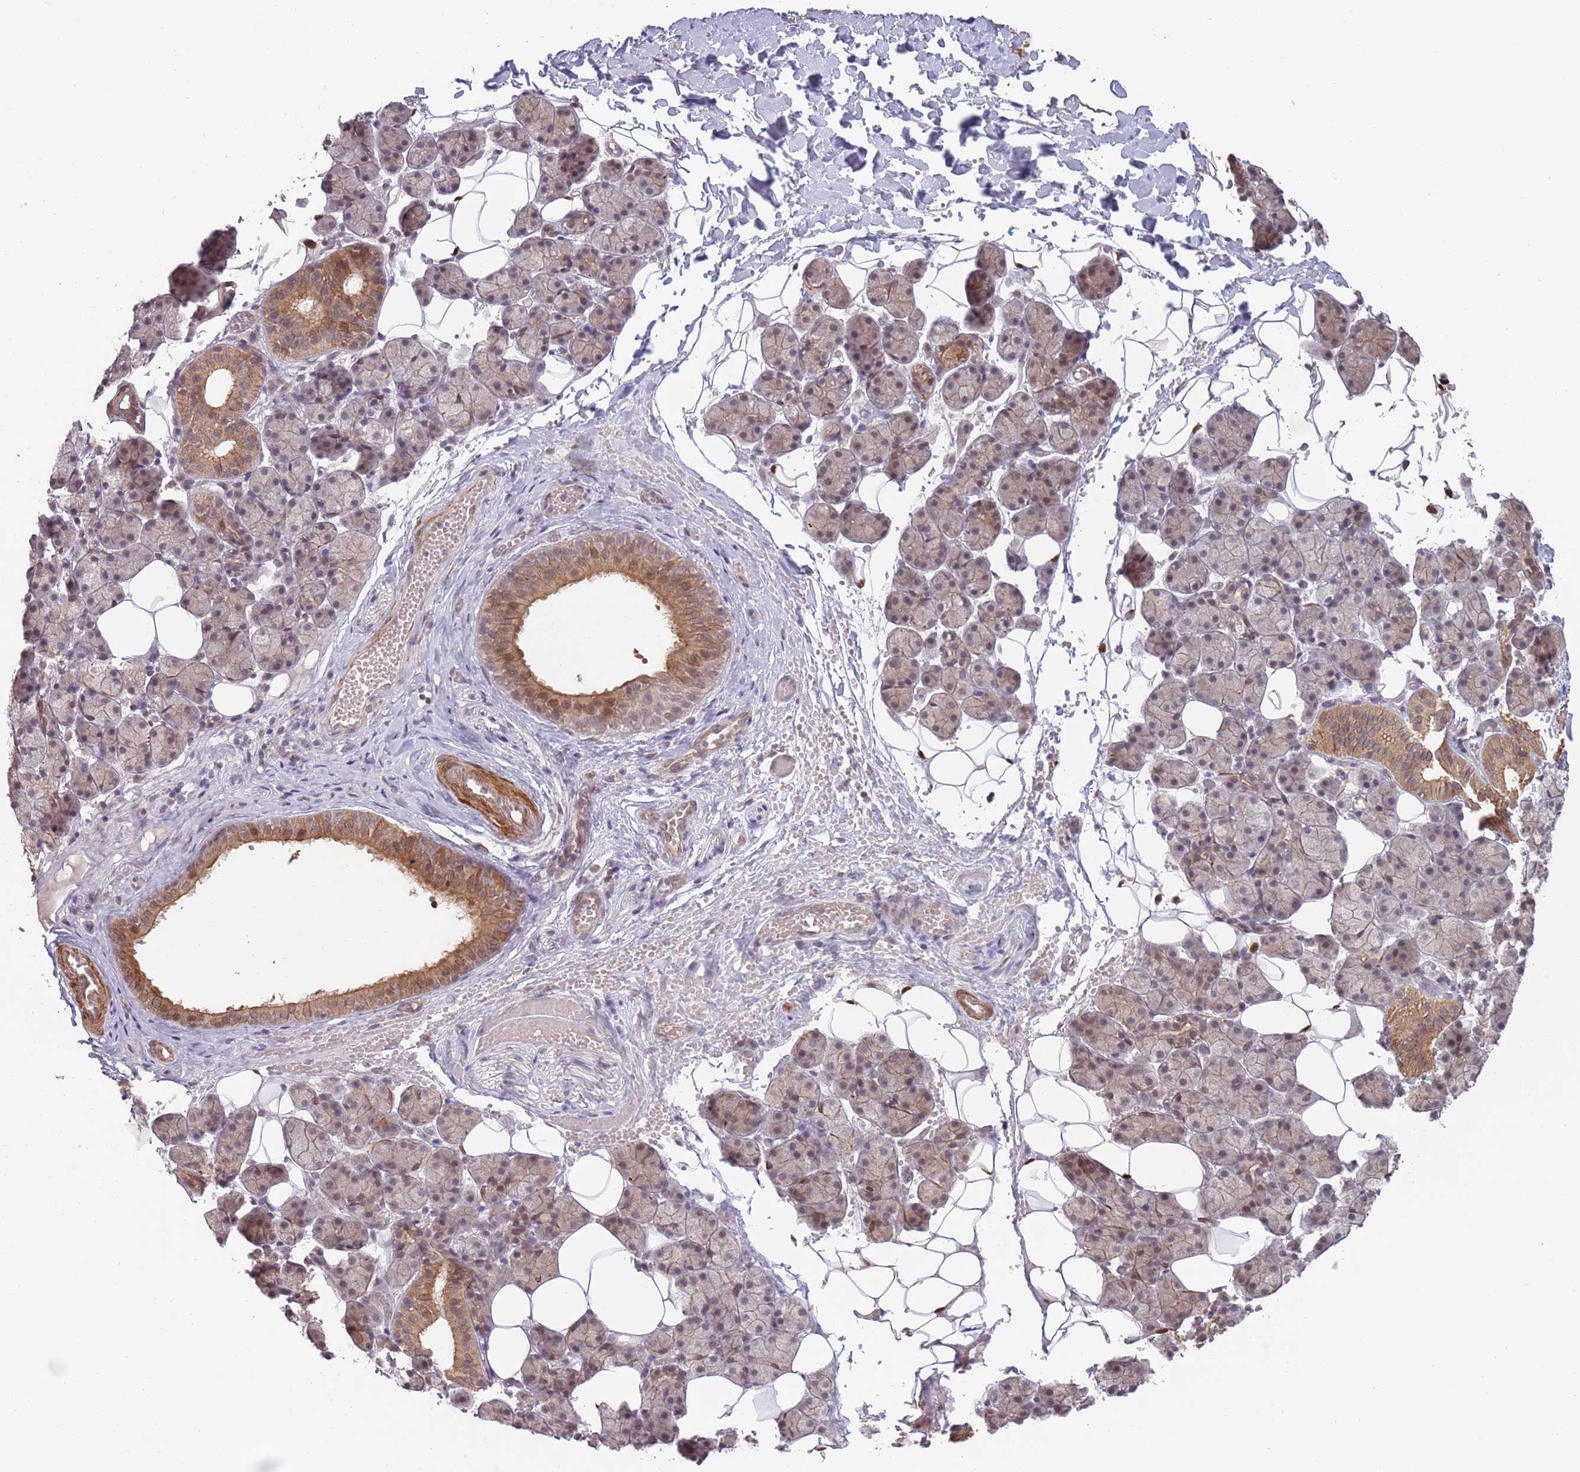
{"staining": {"intensity": "moderate", "quantity": "25%-75%", "location": "cytoplasmic/membranous,nuclear"}, "tissue": "salivary gland", "cell_type": "Glandular cells", "image_type": "normal", "snomed": [{"axis": "morphology", "description": "Normal tissue, NOS"}, {"axis": "topography", "description": "Salivary gland"}], "caption": "Immunohistochemistry (IHC) of benign human salivary gland reveals medium levels of moderate cytoplasmic/membranous,nuclear positivity in approximately 25%-75% of glandular cells.", "gene": "CCDC154", "patient": {"sex": "female", "age": 33}}